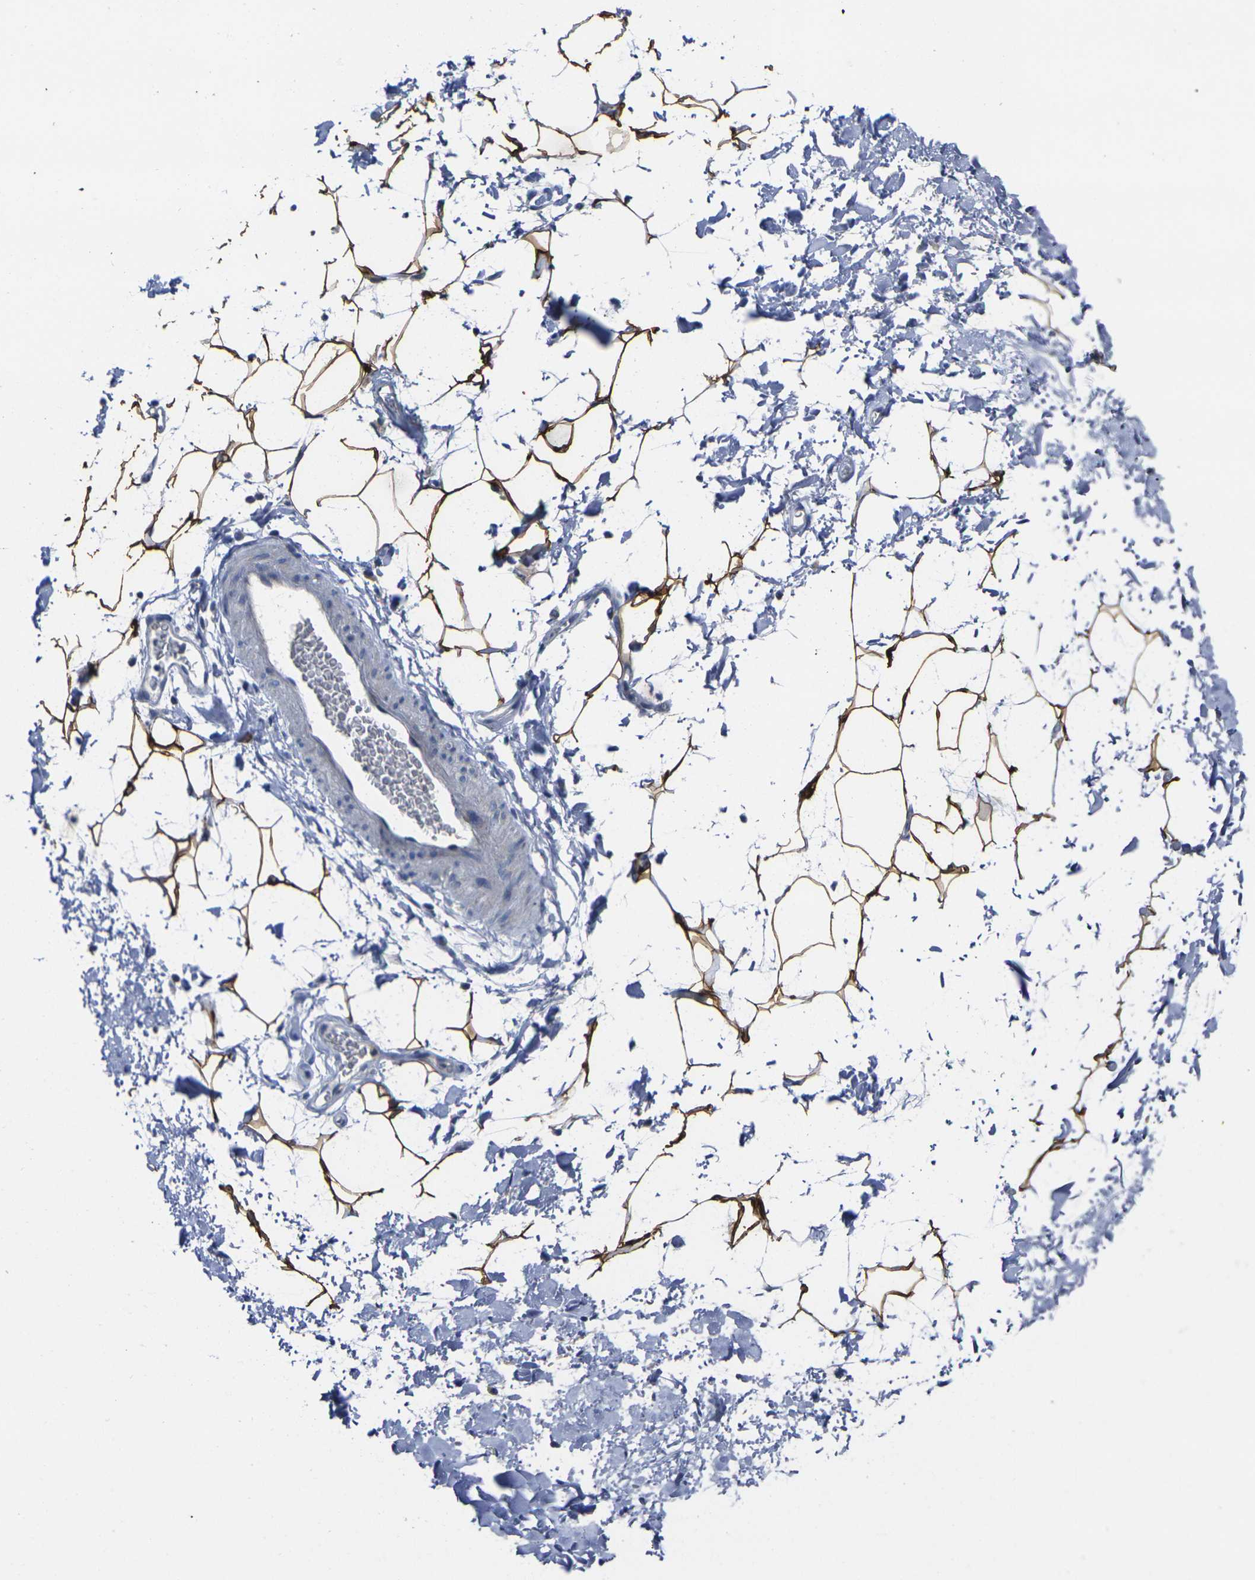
{"staining": {"intensity": "strong", "quantity": ">75%", "location": "cytoplasmic/membranous"}, "tissue": "adipose tissue", "cell_type": "Adipocytes", "image_type": "normal", "snomed": [{"axis": "morphology", "description": "Normal tissue, NOS"}, {"axis": "topography", "description": "Soft tissue"}], "caption": "Protein analysis of benign adipose tissue displays strong cytoplasmic/membranous staining in about >75% of adipocytes.", "gene": "GNA12", "patient": {"sex": "male", "age": 72}}